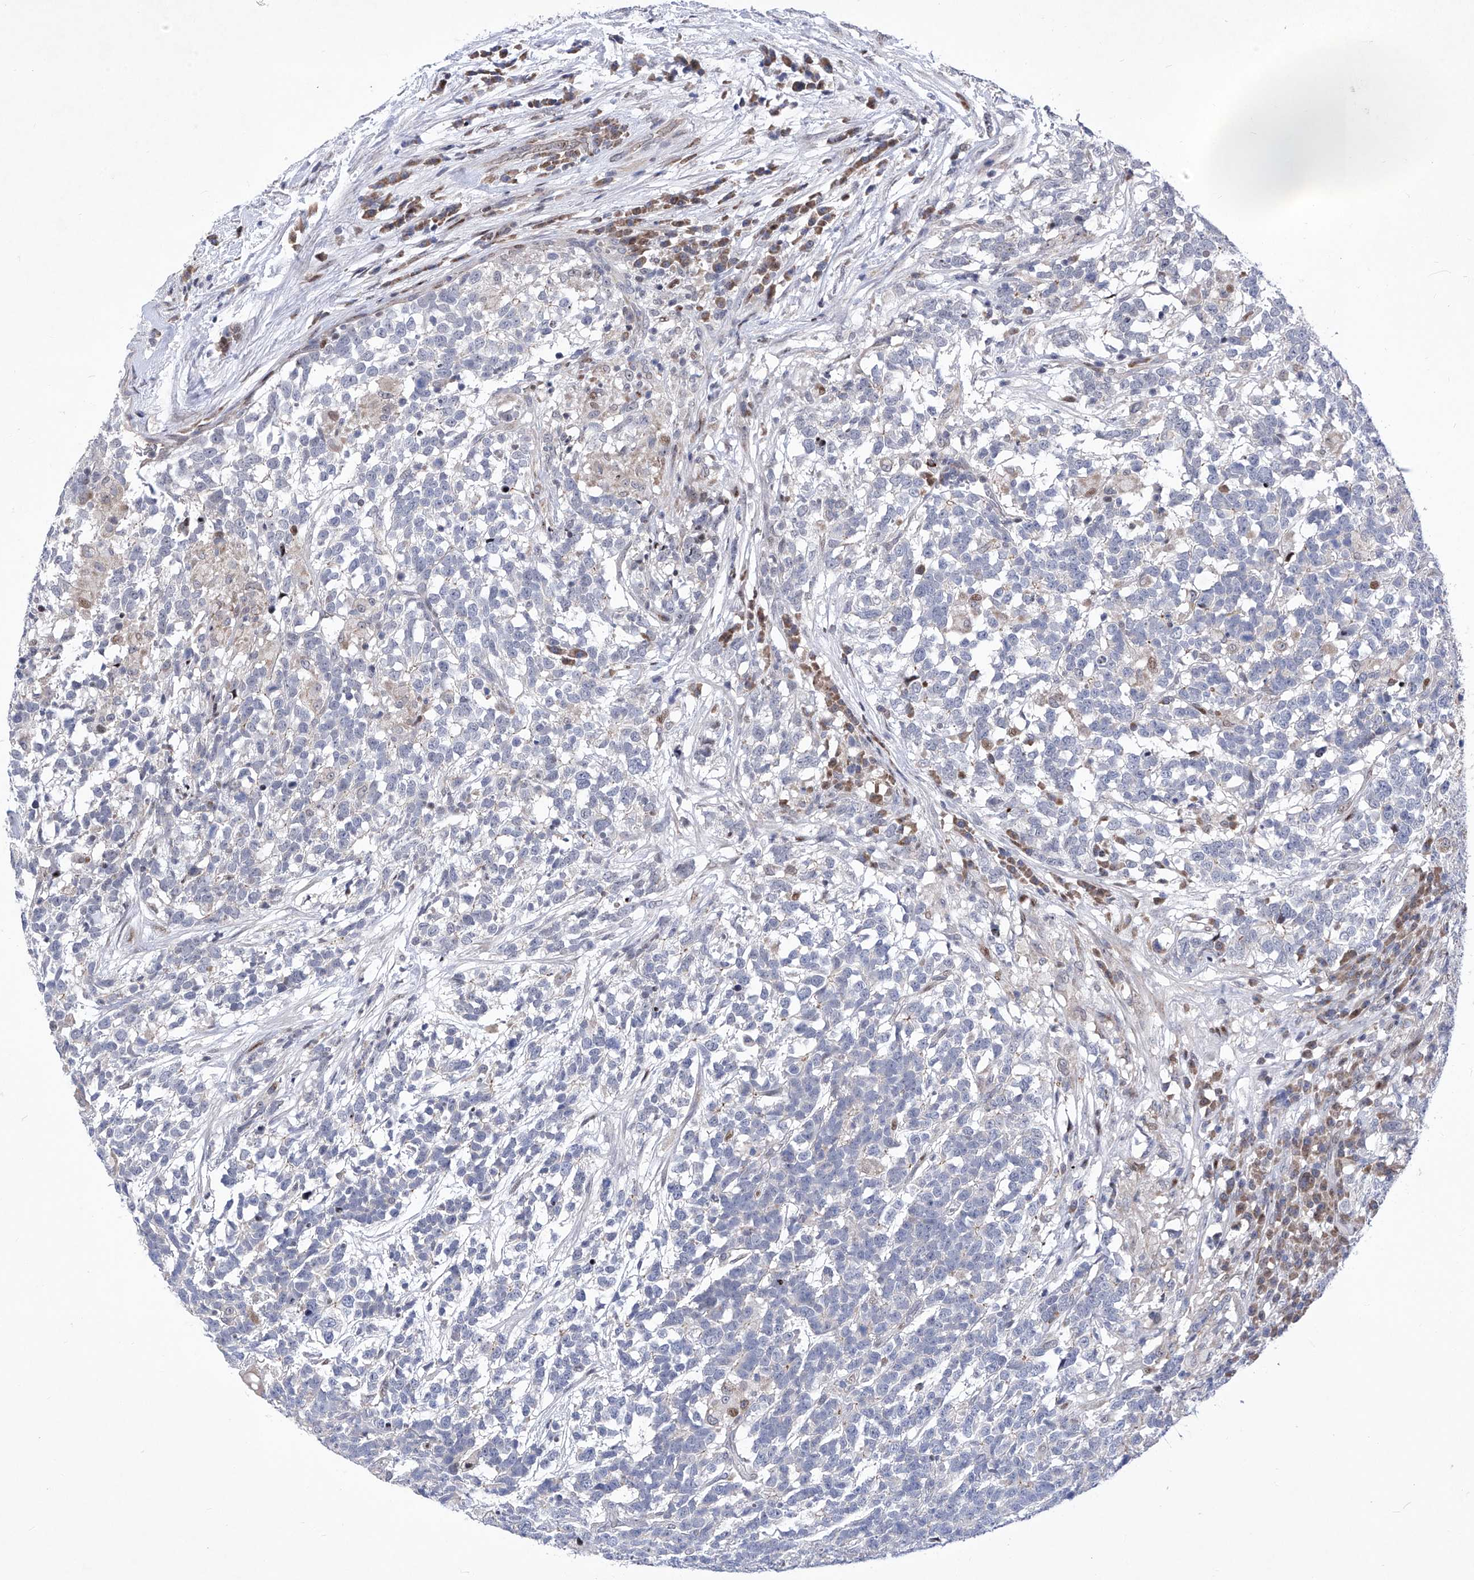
{"staining": {"intensity": "negative", "quantity": "none", "location": "none"}, "tissue": "testis cancer", "cell_type": "Tumor cells", "image_type": "cancer", "snomed": [{"axis": "morphology", "description": "Carcinoma, Embryonal, NOS"}, {"axis": "topography", "description": "Testis"}], "caption": "Immunohistochemistry histopathology image of neoplastic tissue: testis embryonal carcinoma stained with DAB displays no significant protein staining in tumor cells.", "gene": "NUFIP1", "patient": {"sex": "male", "age": 26}}